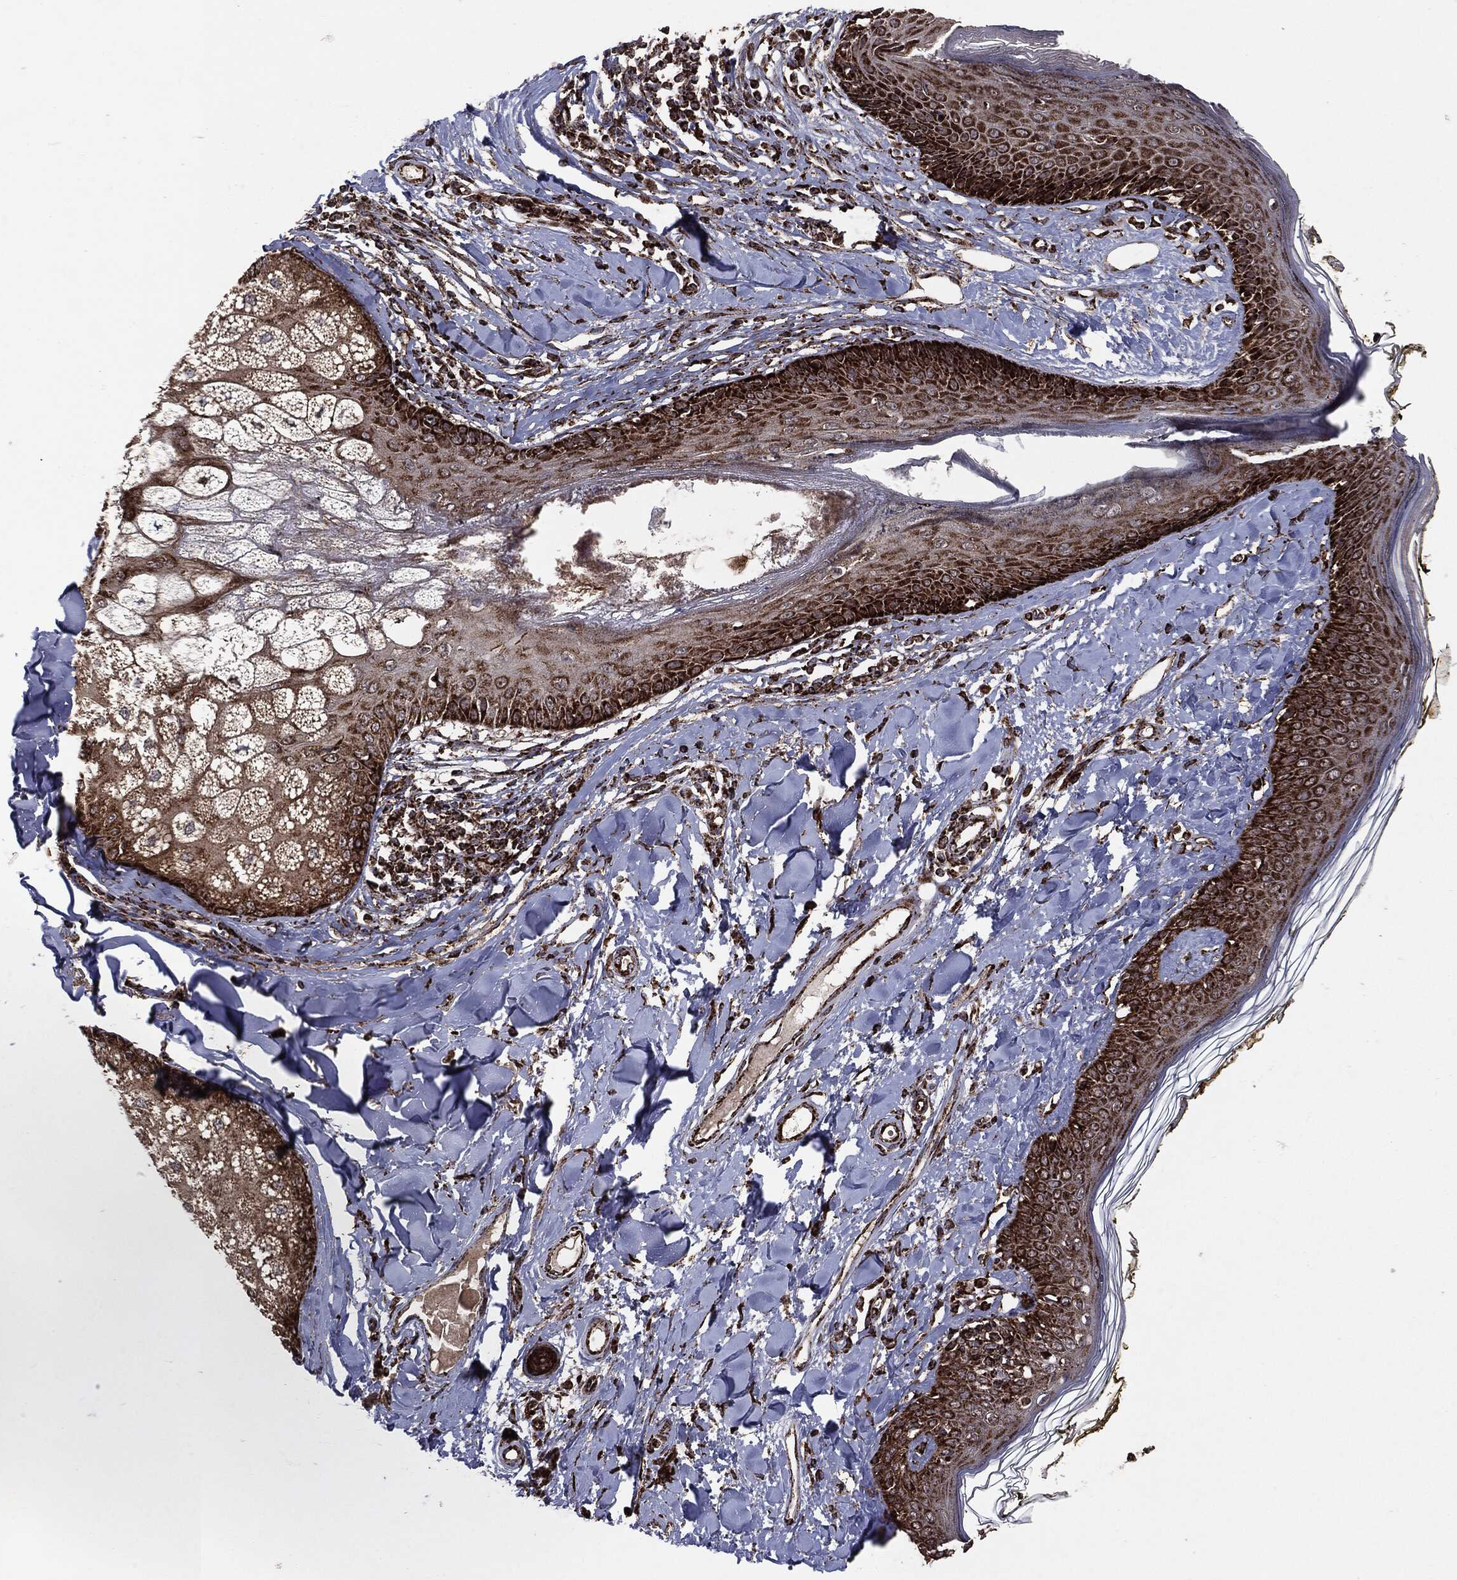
{"staining": {"intensity": "strong", "quantity": "25%-75%", "location": "cytoplasmic/membranous"}, "tissue": "skin", "cell_type": "Fibroblasts", "image_type": "normal", "snomed": [{"axis": "morphology", "description": "Normal tissue, NOS"}, {"axis": "topography", "description": "Skin"}], "caption": "IHC (DAB (3,3'-diaminobenzidine)) staining of unremarkable human skin exhibits strong cytoplasmic/membranous protein positivity in approximately 25%-75% of fibroblasts.", "gene": "MAP2K1", "patient": {"sex": "male", "age": 76}}